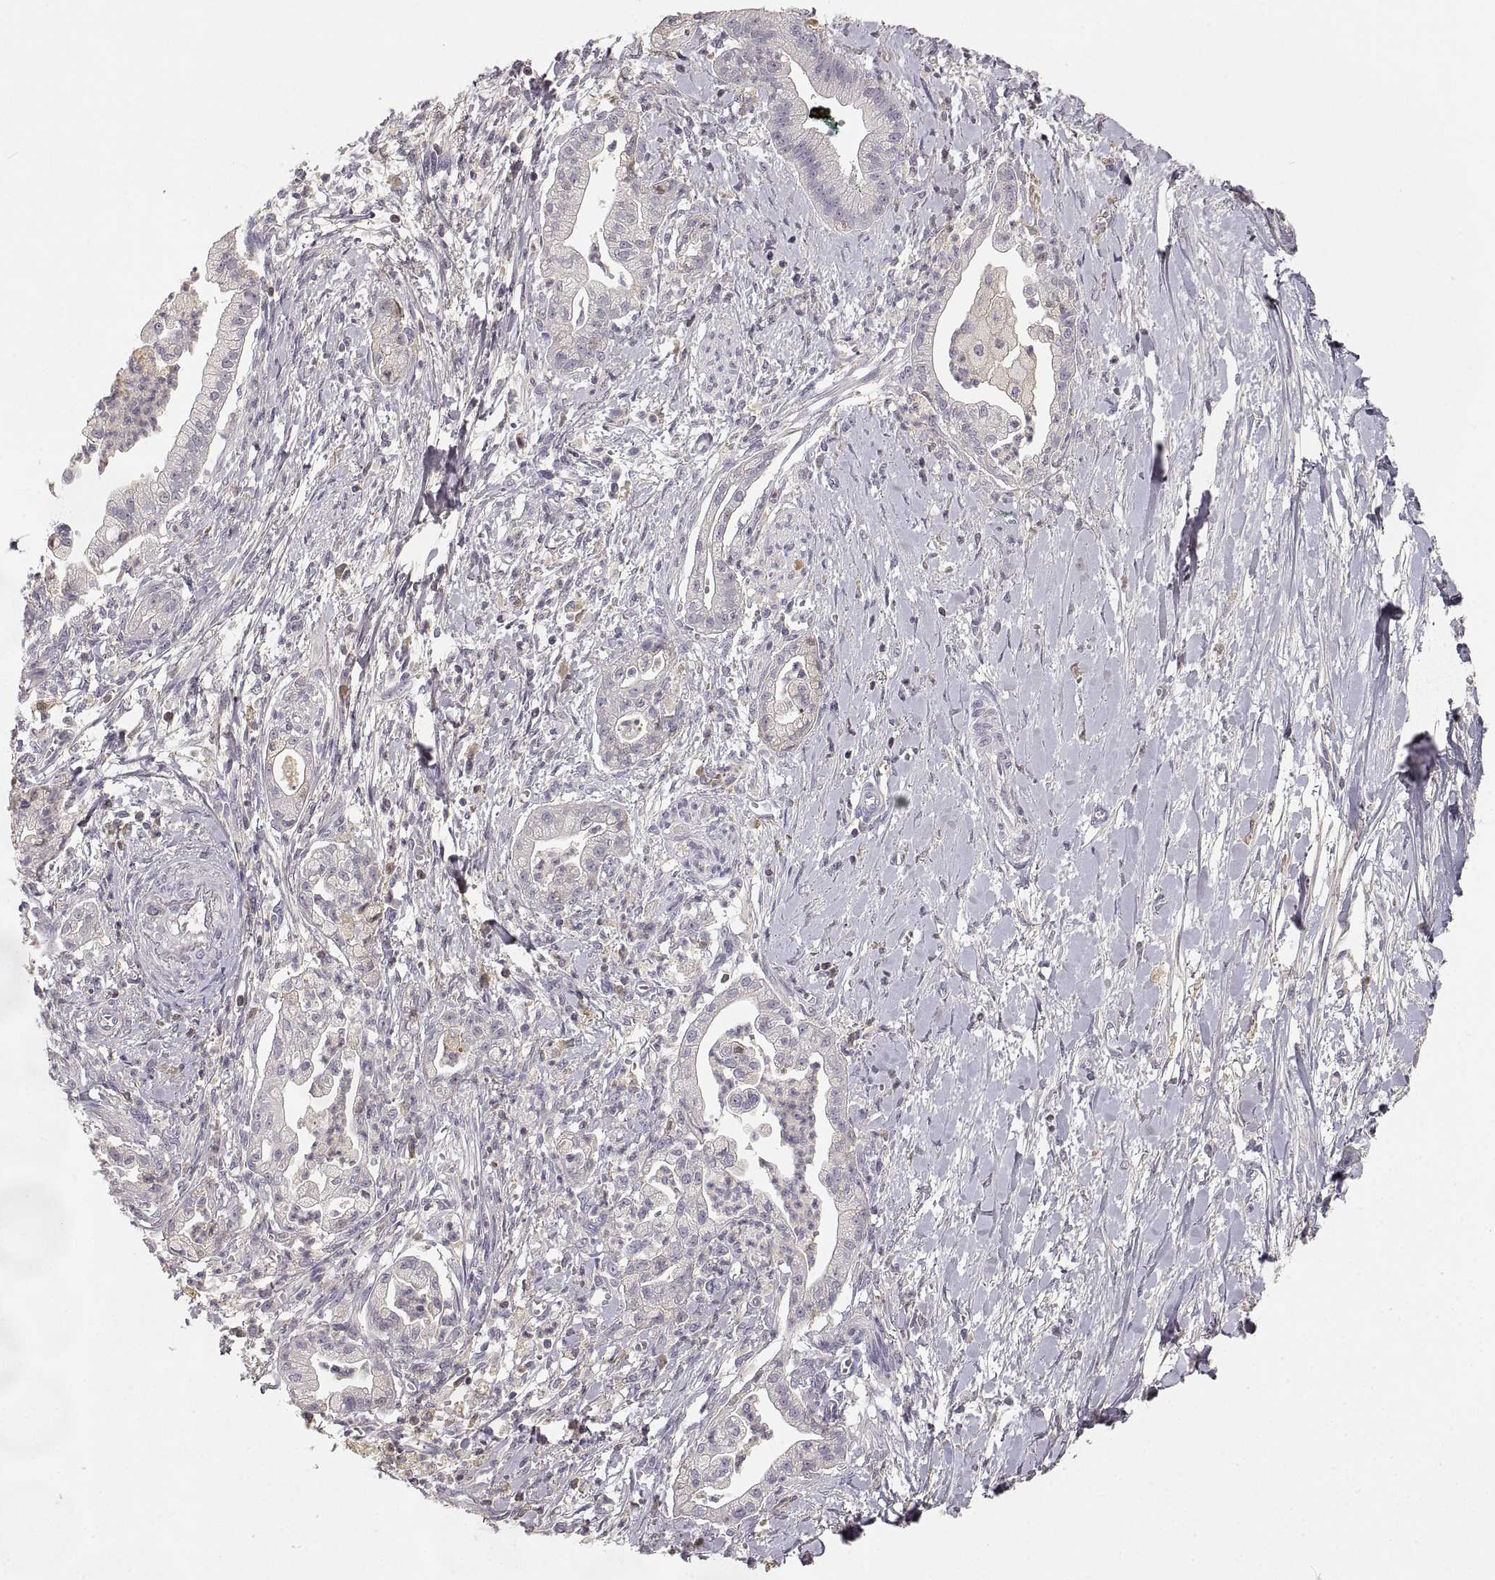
{"staining": {"intensity": "negative", "quantity": "none", "location": "none"}, "tissue": "pancreatic cancer", "cell_type": "Tumor cells", "image_type": "cancer", "snomed": [{"axis": "morphology", "description": "Normal tissue, NOS"}, {"axis": "morphology", "description": "Adenocarcinoma, NOS"}, {"axis": "topography", "description": "Lymph node"}, {"axis": "topography", "description": "Pancreas"}], "caption": "Micrograph shows no protein staining in tumor cells of adenocarcinoma (pancreatic) tissue.", "gene": "RUNDC3A", "patient": {"sex": "female", "age": 58}}